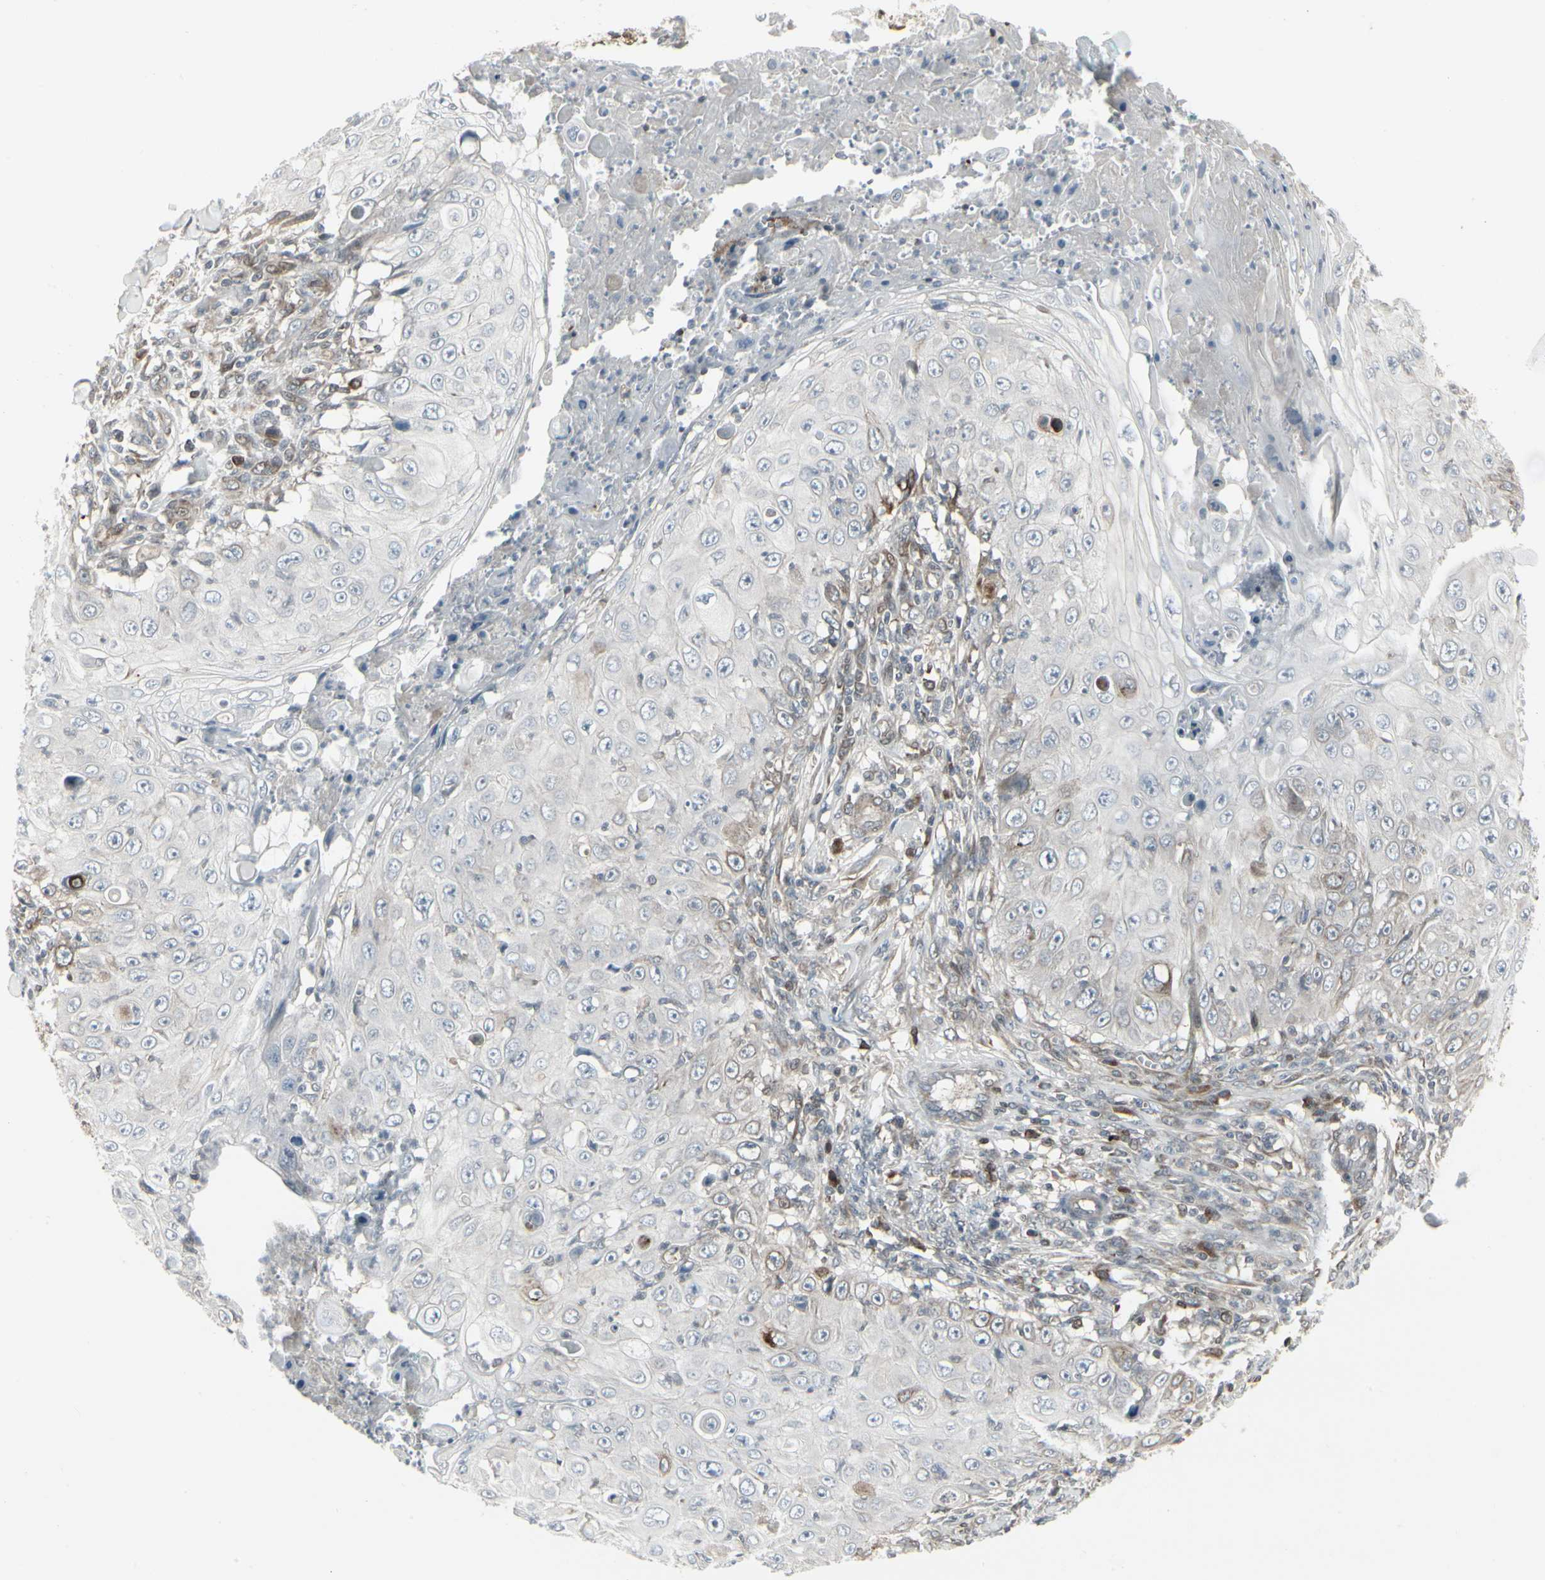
{"staining": {"intensity": "weak", "quantity": "<25%", "location": "cytoplasmic/membranous"}, "tissue": "skin cancer", "cell_type": "Tumor cells", "image_type": "cancer", "snomed": [{"axis": "morphology", "description": "Squamous cell carcinoma, NOS"}, {"axis": "topography", "description": "Skin"}], "caption": "Skin cancer was stained to show a protein in brown. There is no significant staining in tumor cells.", "gene": "IGFBP6", "patient": {"sex": "male", "age": 86}}